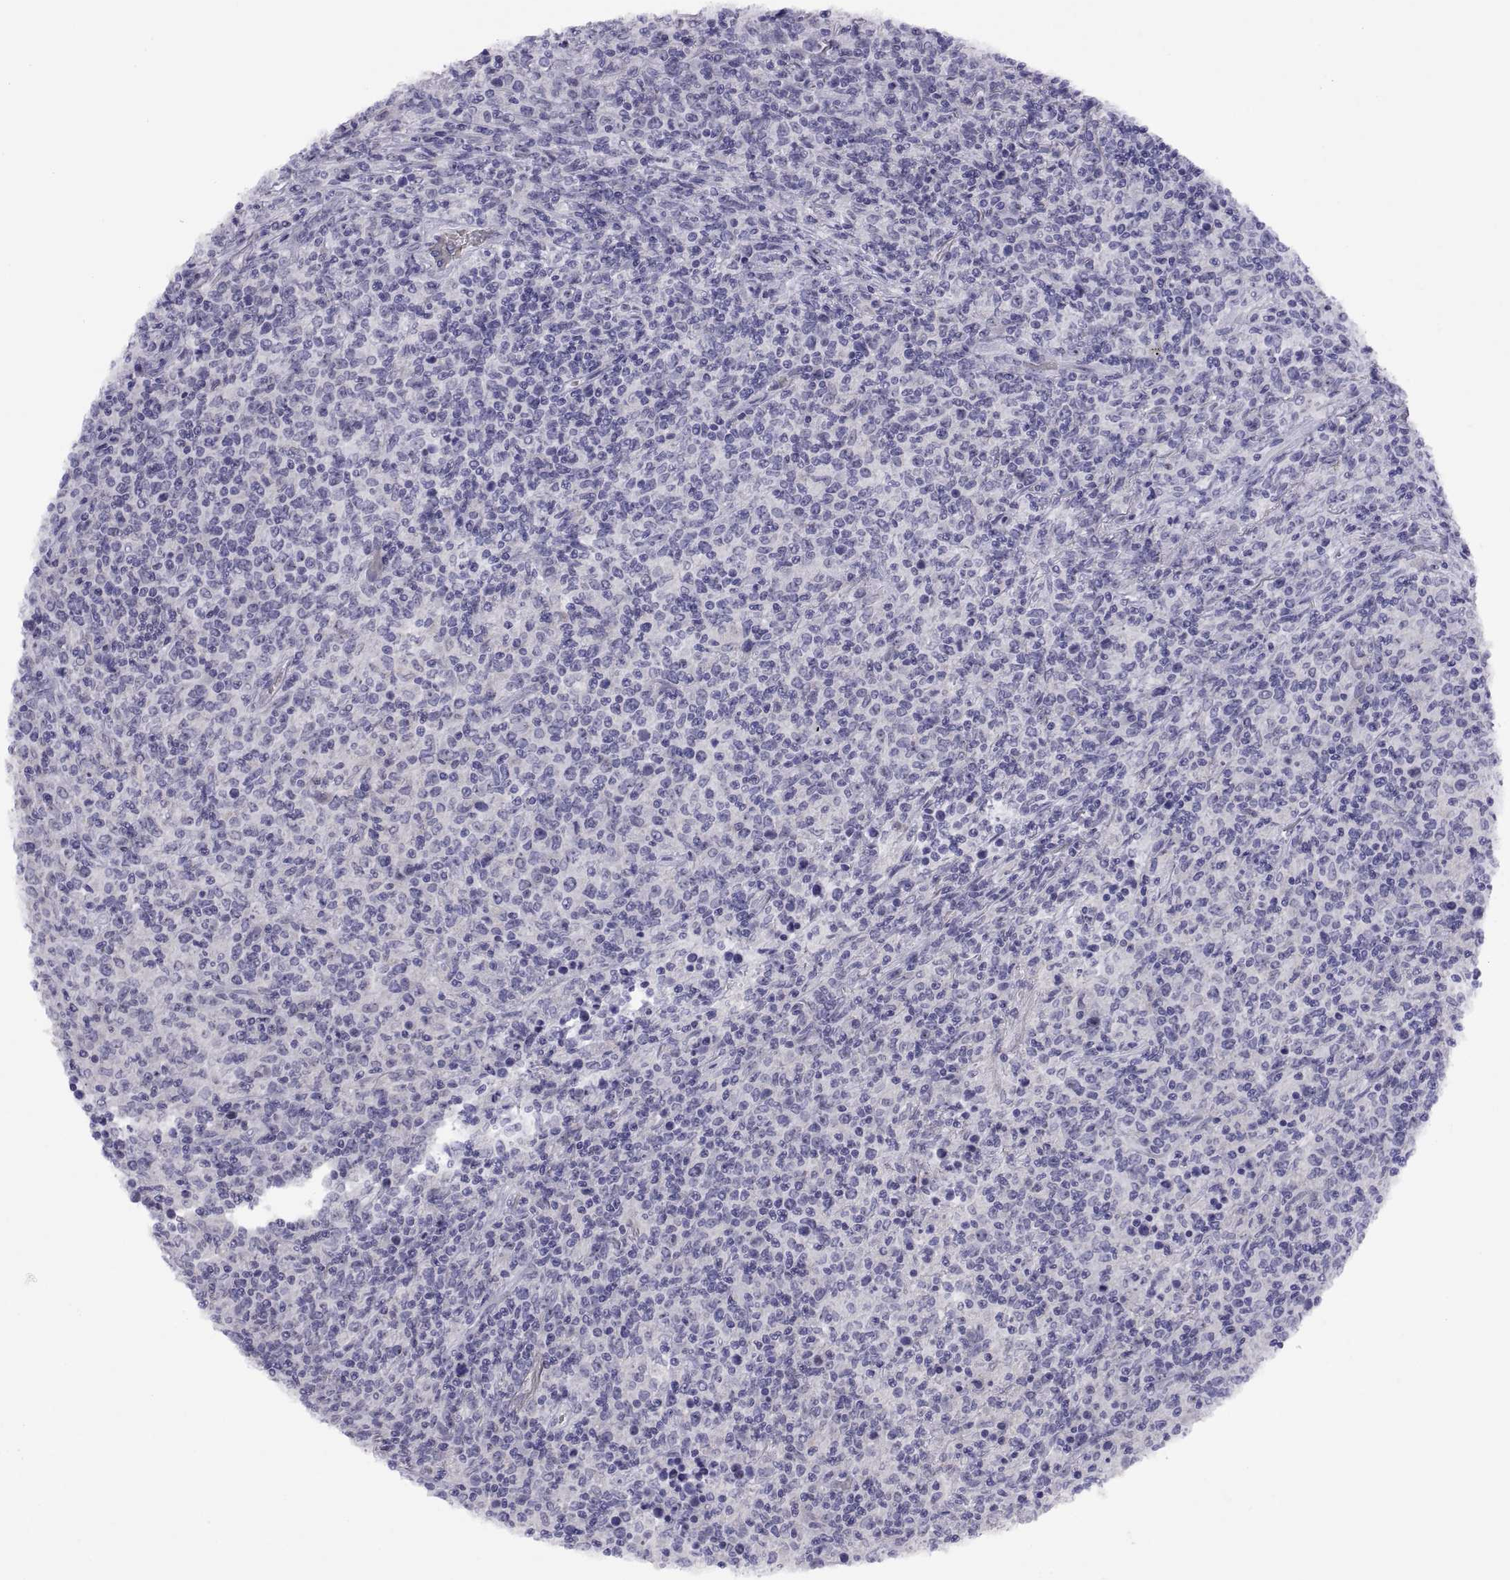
{"staining": {"intensity": "negative", "quantity": "none", "location": "none"}, "tissue": "lymphoma", "cell_type": "Tumor cells", "image_type": "cancer", "snomed": [{"axis": "morphology", "description": "Malignant lymphoma, non-Hodgkin's type, High grade"}, {"axis": "topography", "description": "Lung"}], "caption": "Human lymphoma stained for a protein using immunohistochemistry (IHC) displays no staining in tumor cells.", "gene": "VSX2", "patient": {"sex": "male", "age": 79}}